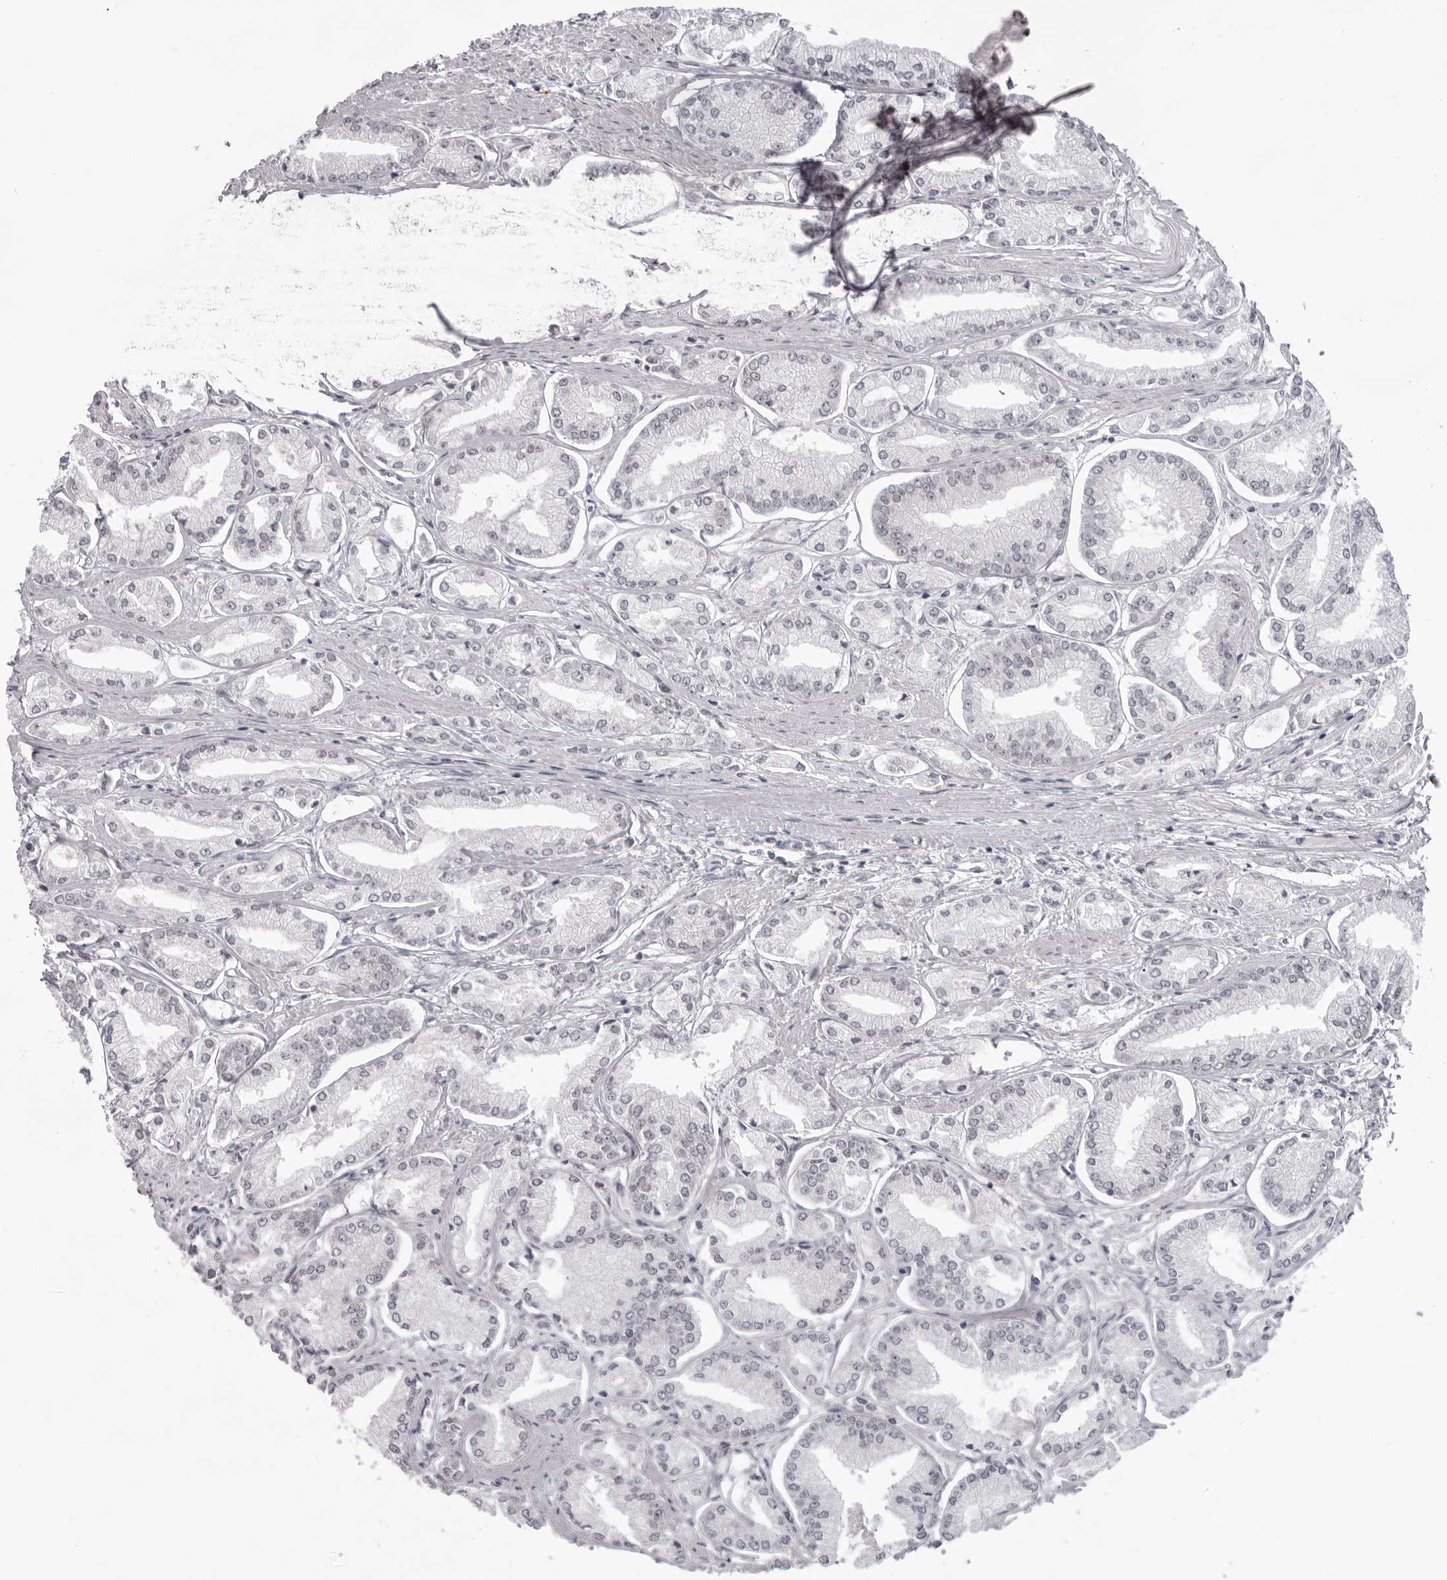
{"staining": {"intensity": "negative", "quantity": "none", "location": "none"}, "tissue": "prostate cancer", "cell_type": "Tumor cells", "image_type": "cancer", "snomed": [{"axis": "morphology", "description": "Adenocarcinoma, Low grade"}, {"axis": "topography", "description": "Prostate"}], "caption": "Immunohistochemistry photomicrograph of human low-grade adenocarcinoma (prostate) stained for a protein (brown), which exhibits no positivity in tumor cells. The staining was performed using DAB (3,3'-diaminobenzidine) to visualize the protein expression in brown, while the nuclei were stained in blue with hematoxylin (Magnification: 20x).", "gene": "EXOSC10", "patient": {"sex": "male", "age": 52}}